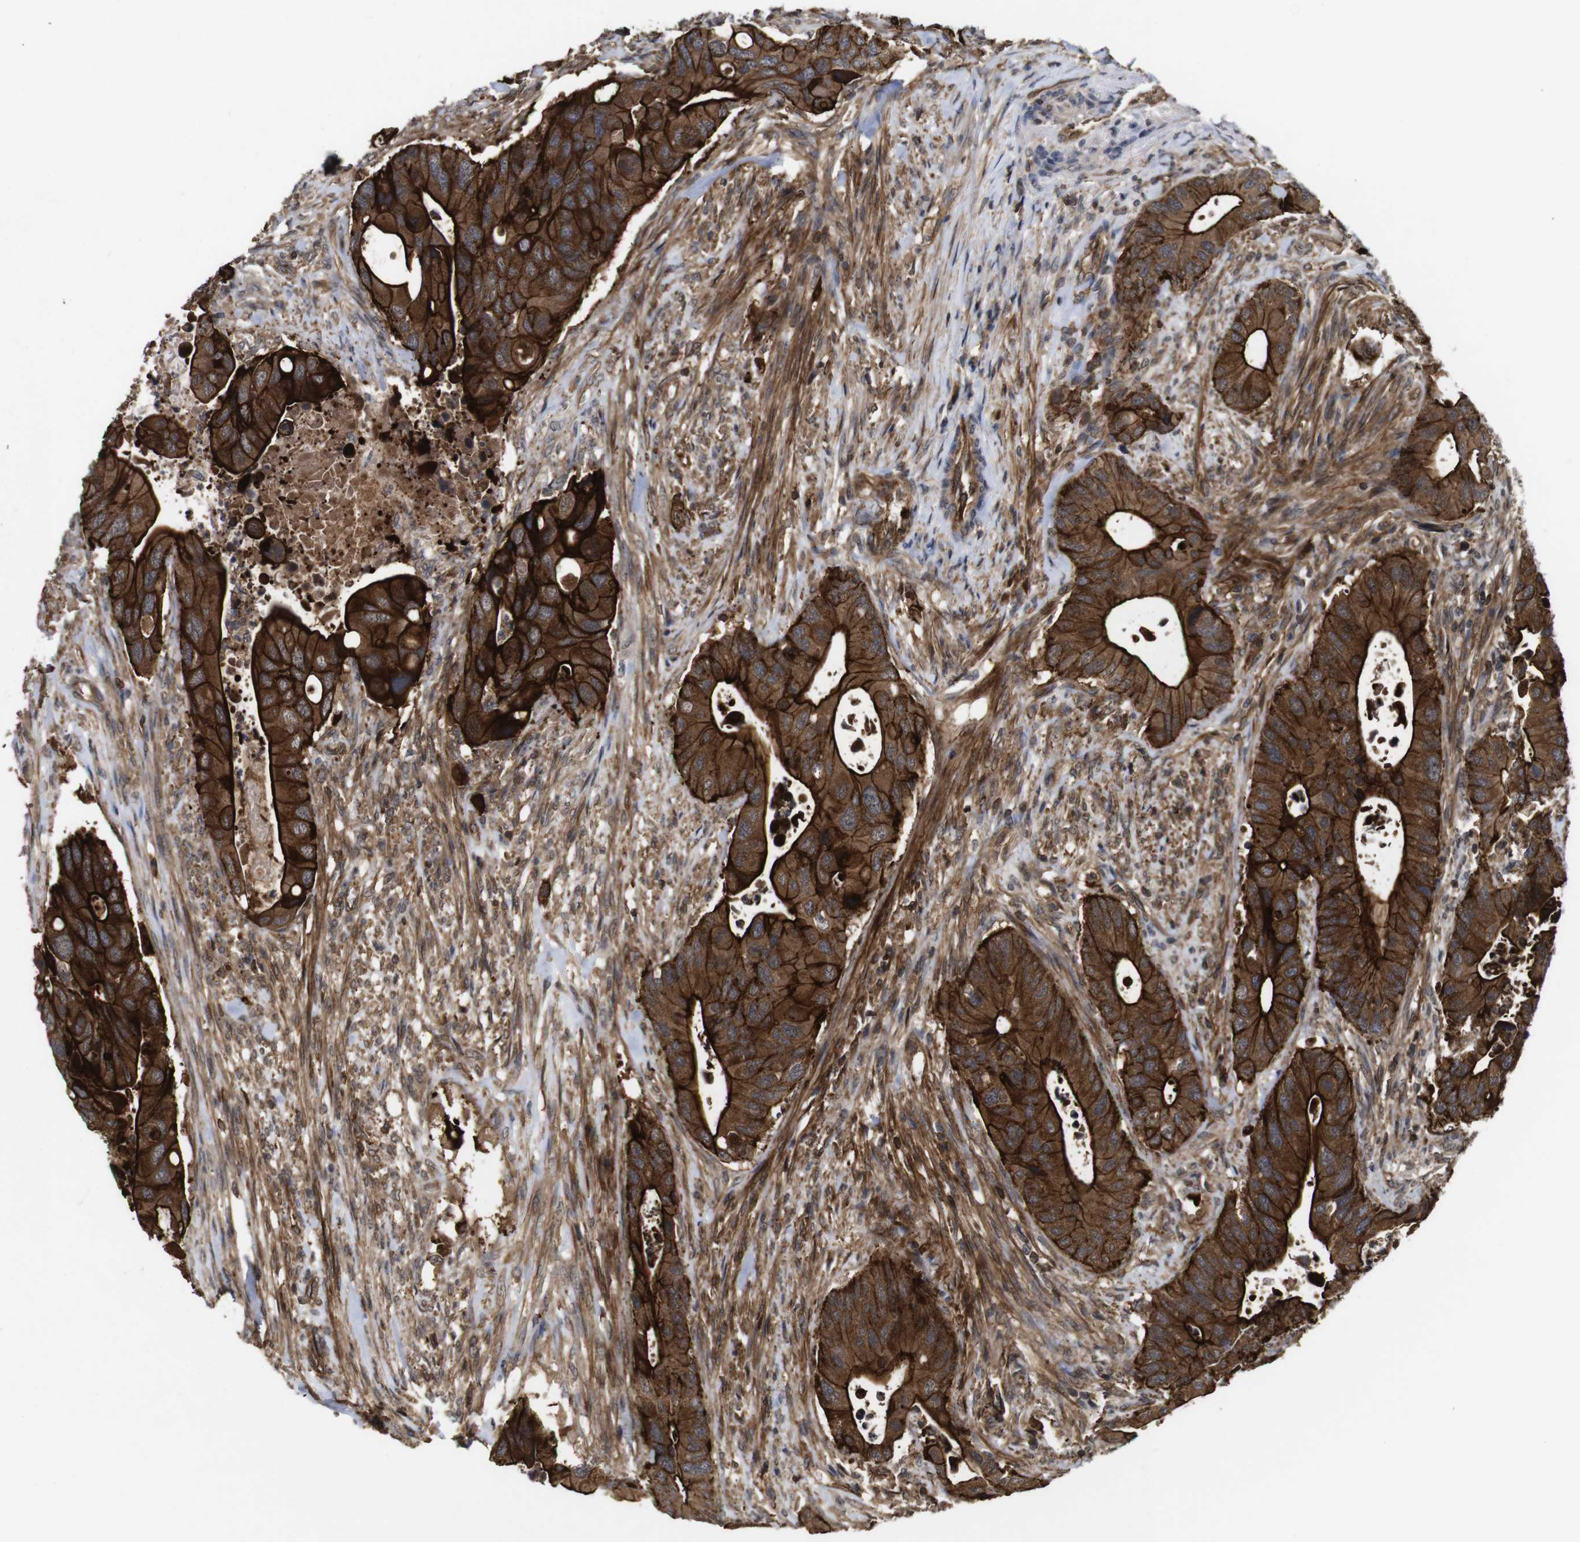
{"staining": {"intensity": "strong", "quantity": ">75%", "location": "cytoplasmic/membranous"}, "tissue": "colorectal cancer", "cell_type": "Tumor cells", "image_type": "cancer", "snomed": [{"axis": "morphology", "description": "Adenocarcinoma, NOS"}, {"axis": "topography", "description": "Rectum"}], "caption": "Protein expression analysis of human adenocarcinoma (colorectal) reveals strong cytoplasmic/membranous expression in approximately >75% of tumor cells. The protein of interest is stained brown, and the nuclei are stained in blue (DAB IHC with brightfield microscopy, high magnification).", "gene": "NANOS1", "patient": {"sex": "female", "age": 57}}